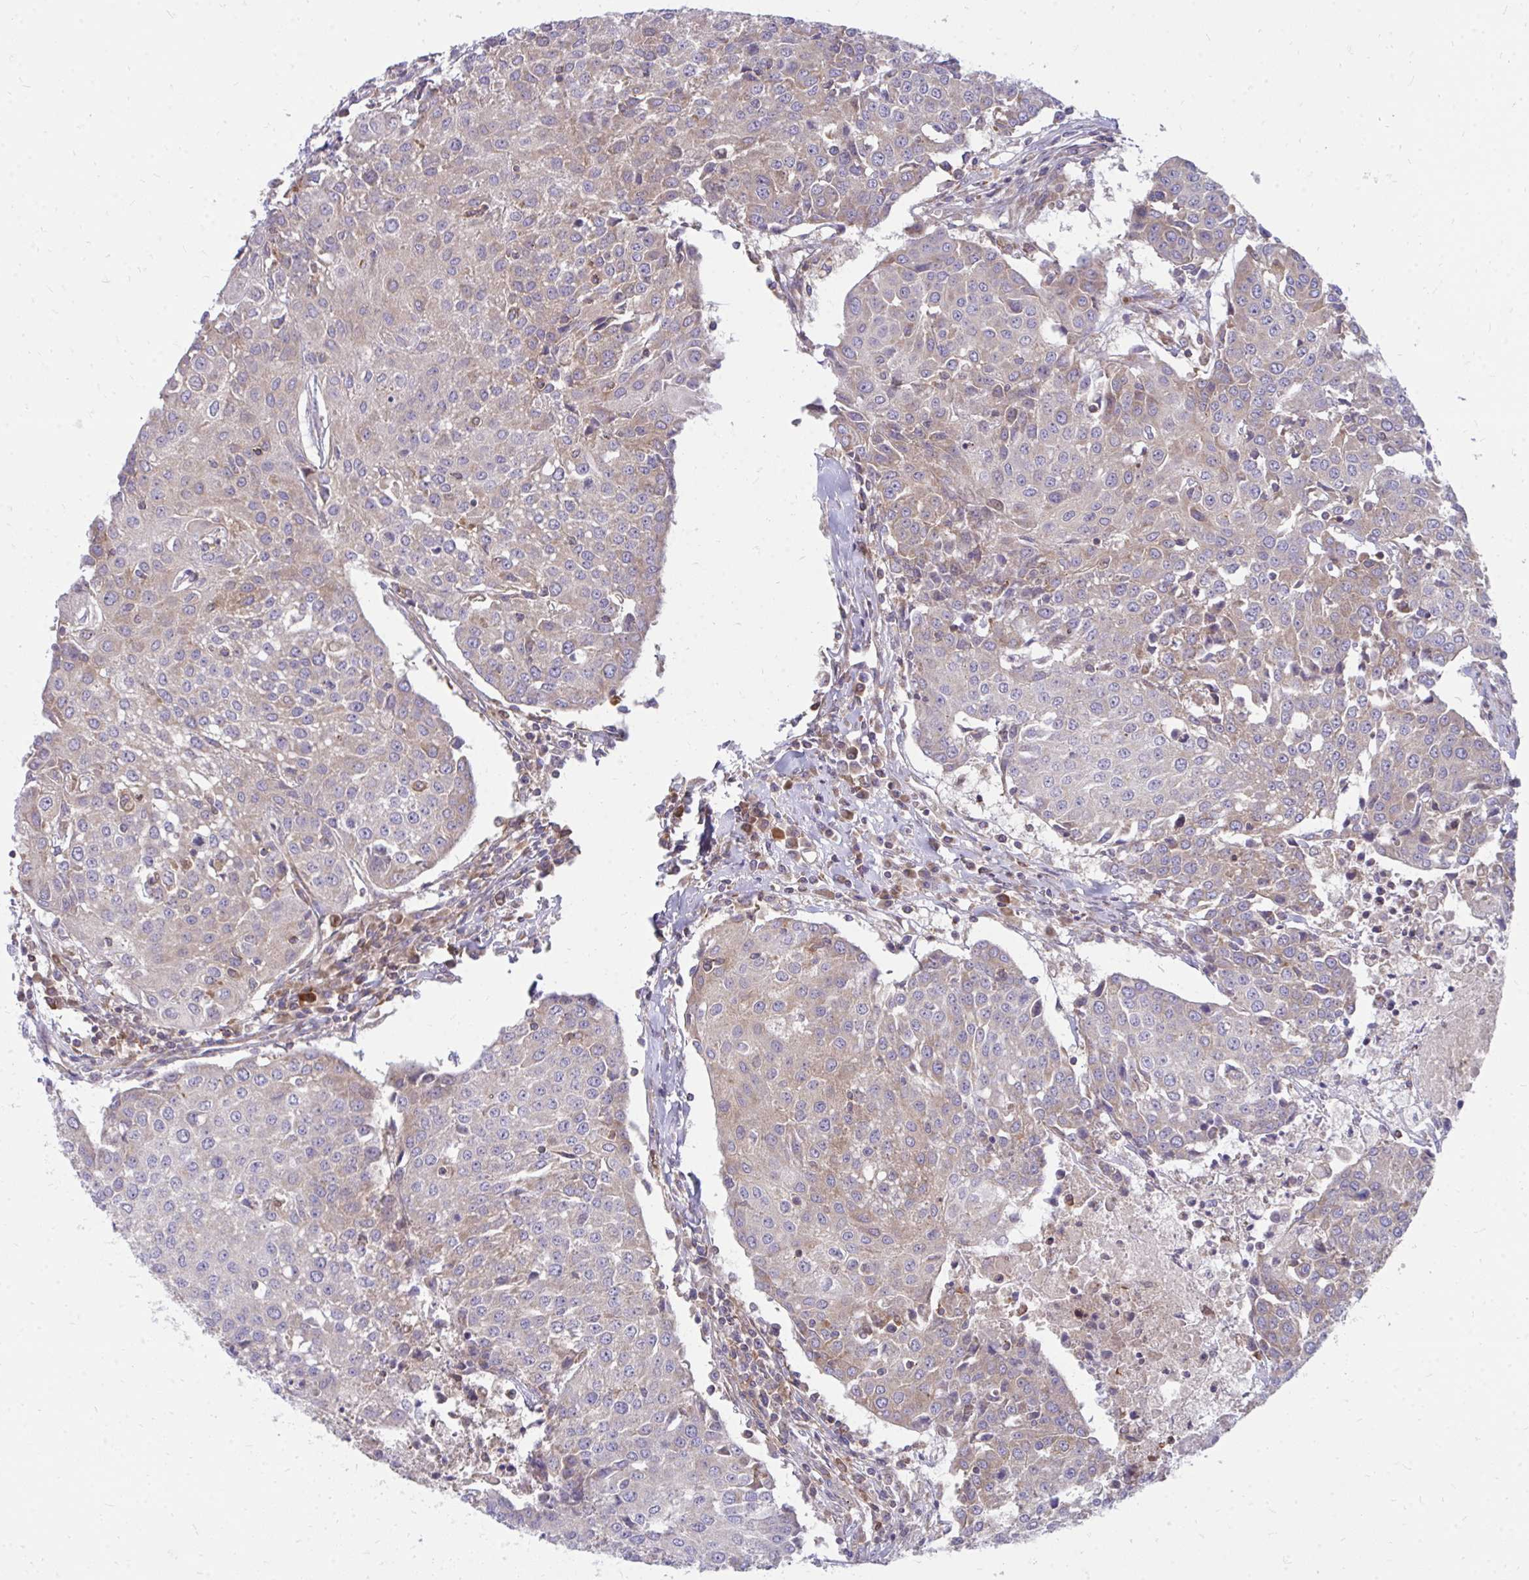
{"staining": {"intensity": "weak", "quantity": "25%-75%", "location": "cytoplasmic/membranous"}, "tissue": "urothelial cancer", "cell_type": "Tumor cells", "image_type": "cancer", "snomed": [{"axis": "morphology", "description": "Urothelial carcinoma, High grade"}, {"axis": "topography", "description": "Urinary bladder"}], "caption": "This histopathology image exhibits high-grade urothelial carcinoma stained with immunohistochemistry to label a protein in brown. The cytoplasmic/membranous of tumor cells show weak positivity for the protein. Nuclei are counter-stained blue.", "gene": "ASAP1", "patient": {"sex": "female", "age": 85}}